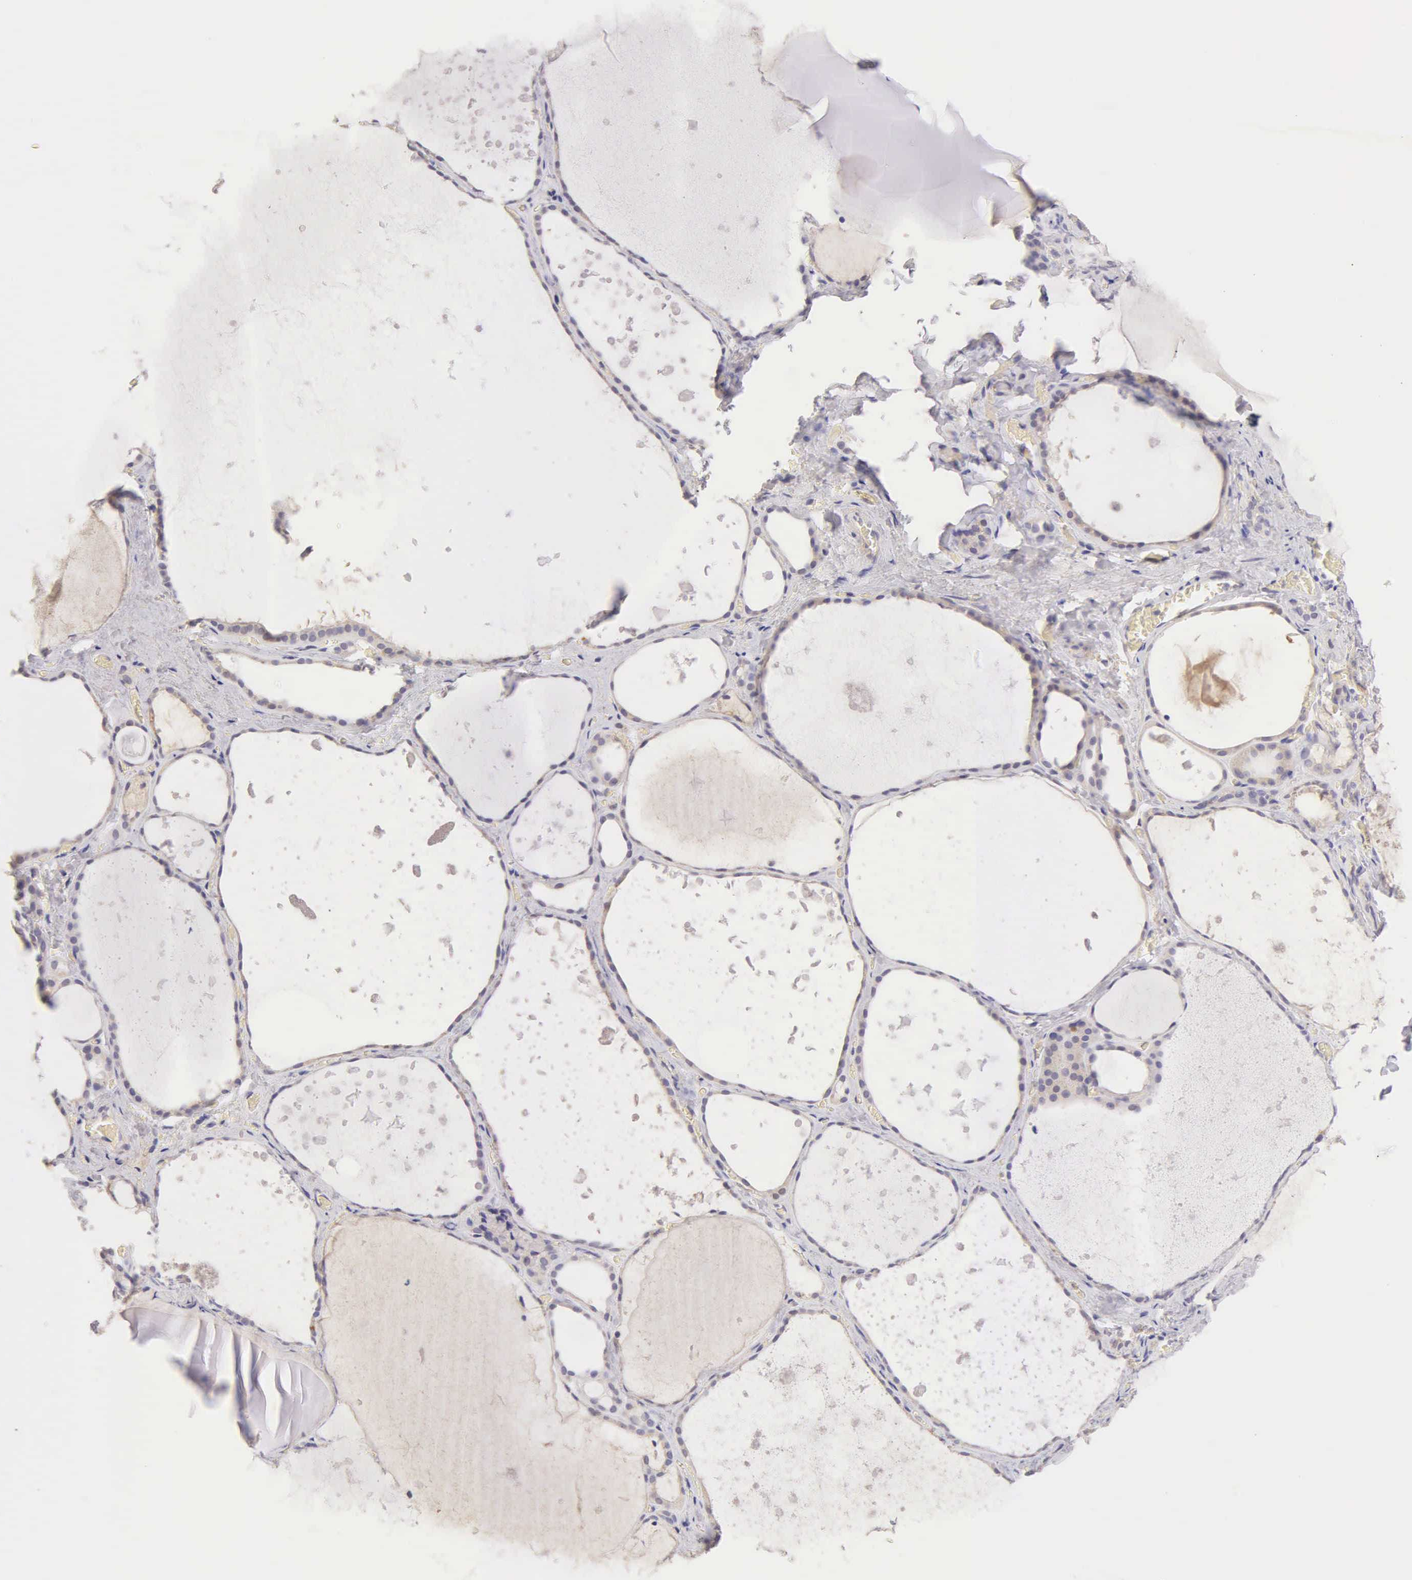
{"staining": {"intensity": "weak", "quantity": "<25%", "location": "cytoplasmic/membranous,nuclear"}, "tissue": "thyroid gland", "cell_type": "Glandular cells", "image_type": "normal", "snomed": [{"axis": "morphology", "description": "Normal tissue, NOS"}, {"axis": "topography", "description": "Thyroid gland"}], "caption": "Thyroid gland was stained to show a protein in brown. There is no significant positivity in glandular cells. The staining is performed using DAB brown chromogen with nuclei counter-stained in using hematoxylin.", "gene": "ESR1", "patient": {"sex": "male", "age": 76}}